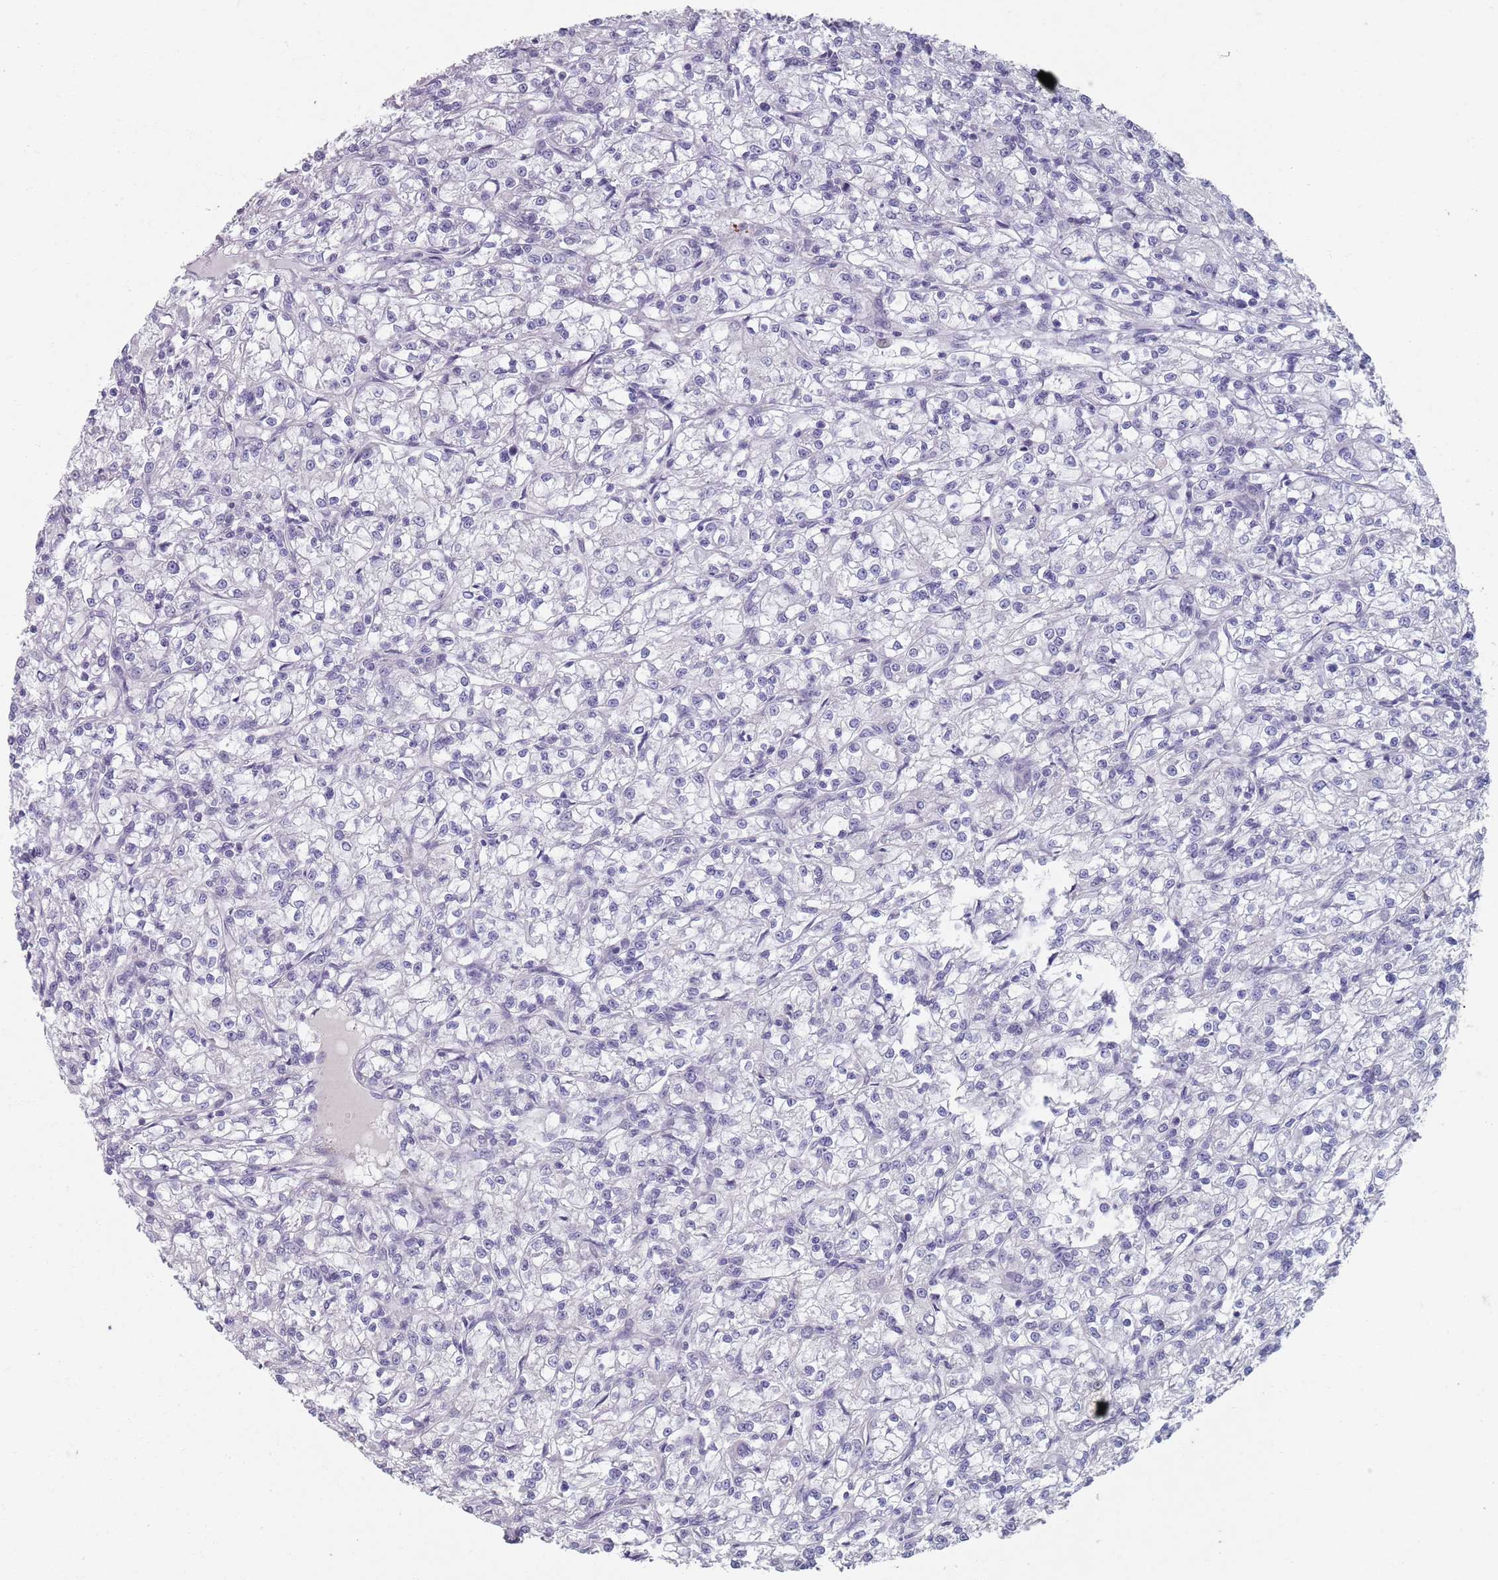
{"staining": {"intensity": "negative", "quantity": "none", "location": "none"}, "tissue": "renal cancer", "cell_type": "Tumor cells", "image_type": "cancer", "snomed": [{"axis": "morphology", "description": "Adenocarcinoma, NOS"}, {"axis": "topography", "description": "Kidney"}], "caption": "Immunohistochemistry (IHC) of renal cancer (adenocarcinoma) shows no positivity in tumor cells. (Stains: DAB (3,3'-diaminobenzidine) IHC with hematoxylin counter stain, Microscopy: brightfield microscopy at high magnification).", "gene": "SAMD1", "patient": {"sex": "female", "age": 59}}